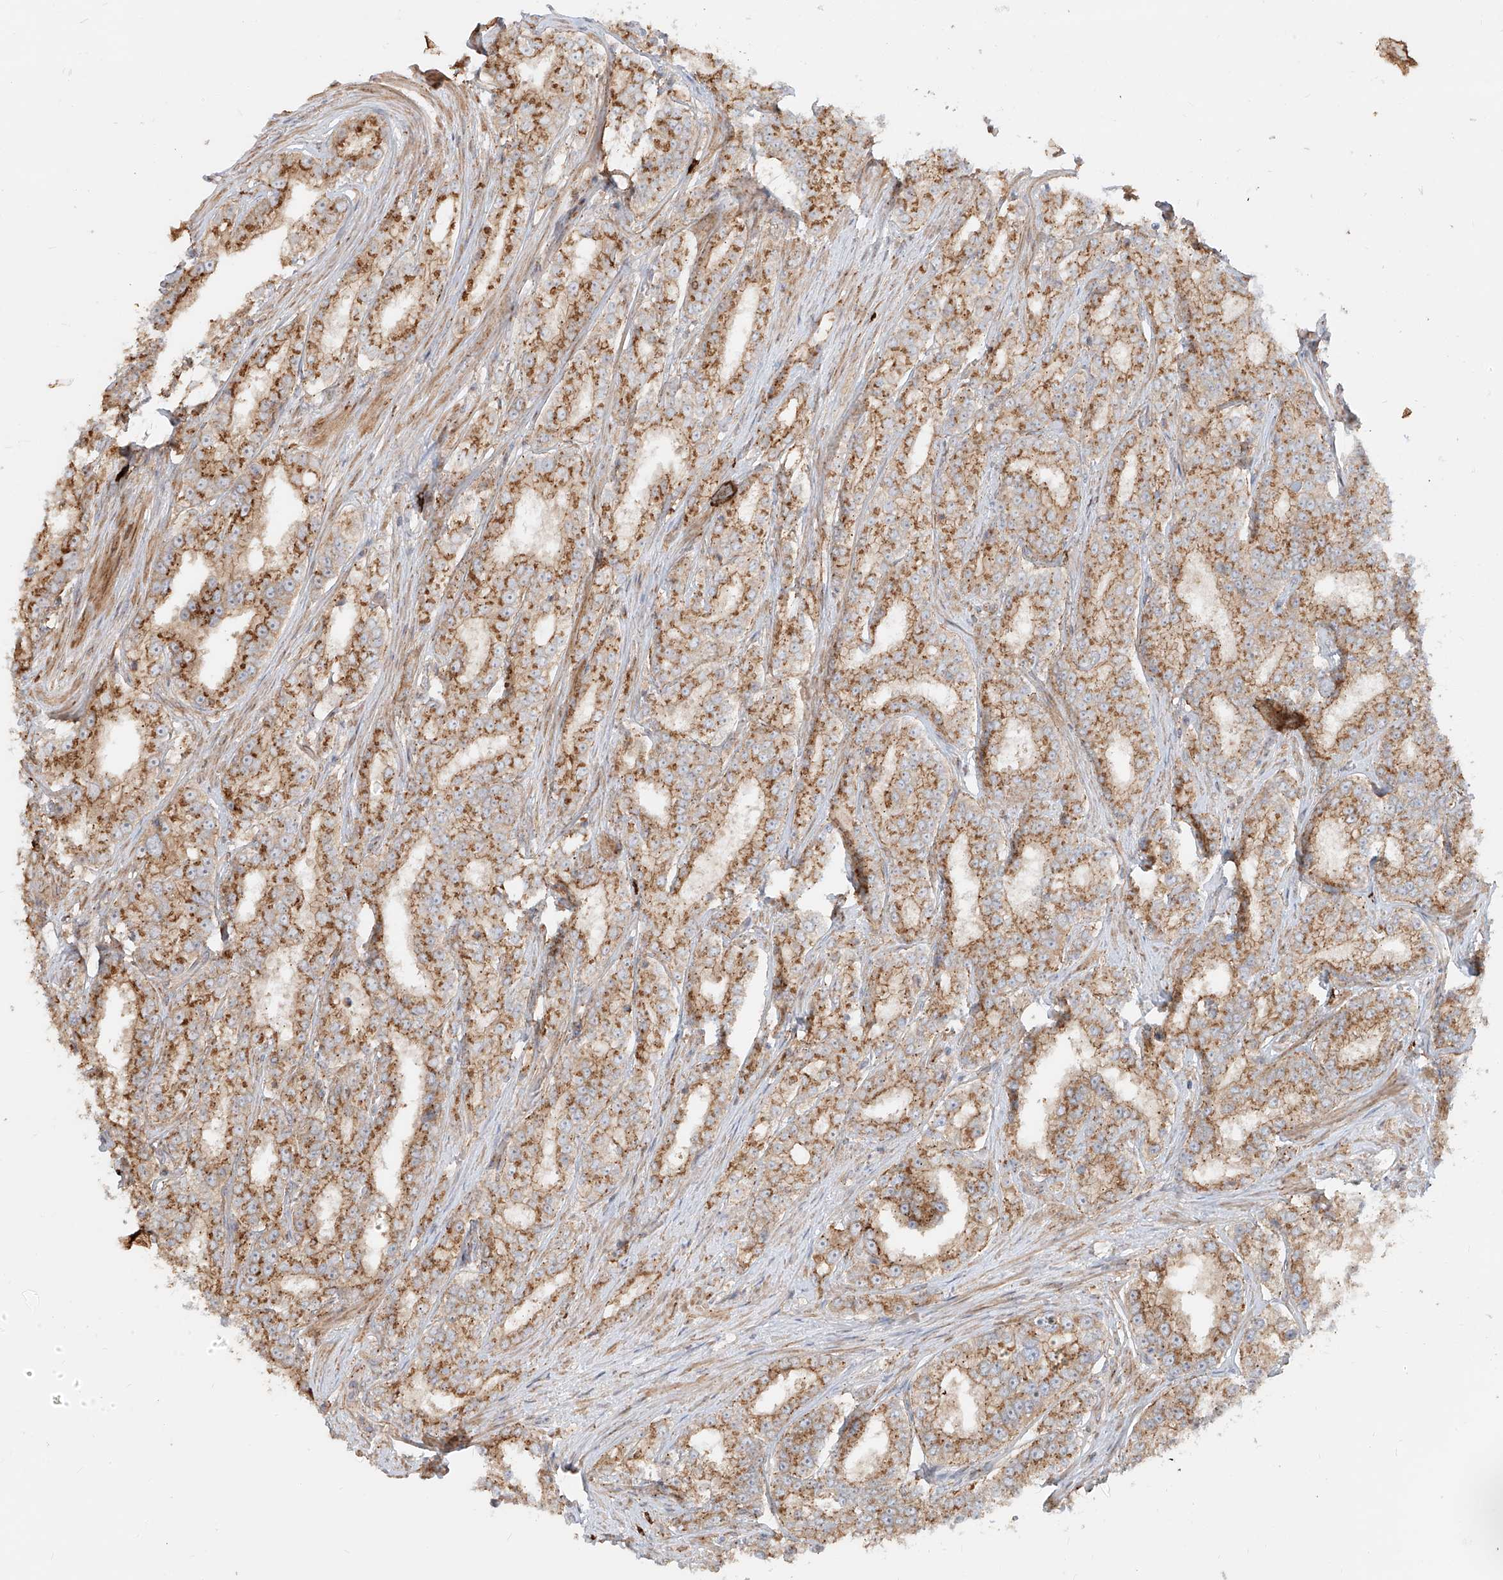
{"staining": {"intensity": "moderate", "quantity": ">75%", "location": "cytoplasmic/membranous"}, "tissue": "prostate cancer", "cell_type": "Tumor cells", "image_type": "cancer", "snomed": [{"axis": "morphology", "description": "Normal tissue, NOS"}, {"axis": "morphology", "description": "Adenocarcinoma, High grade"}, {"axis": "topography", "description": "Prostate"}], "caption": "Adenocarcinoma (high-grade) (prostate) tissue shows moderate cytoplasmic/membranous expression in about >75% of tumor cells Nuclei are stained in blue.", "gene": "ZNF287", "patient": {"sex": "male", "age": 83}}